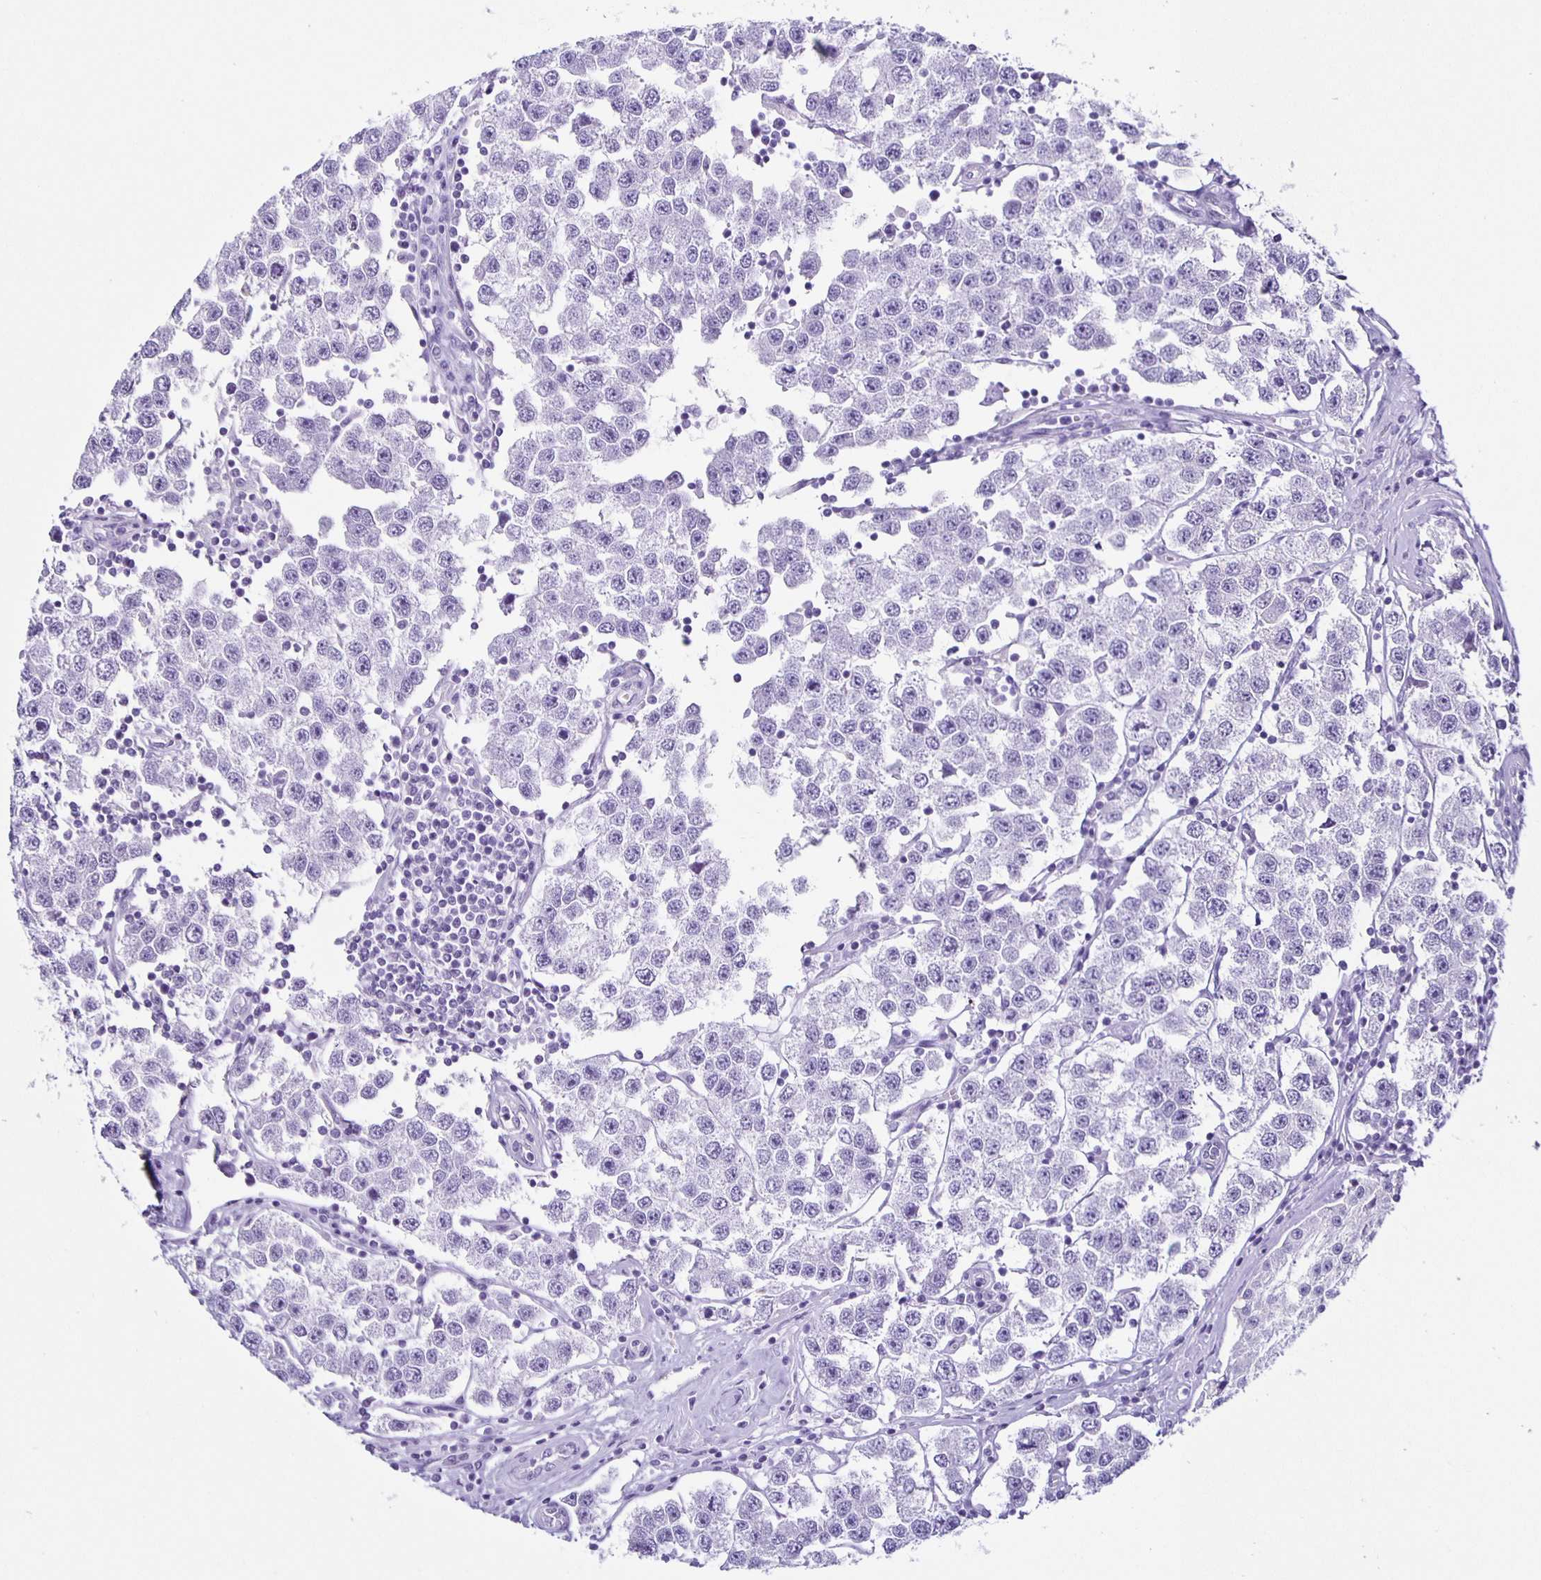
{"staining": {"intensity": "negative", "quantity": "none", "location": "none"}, "tissue": "testis cancer", "cell_type": "Tumor cells", "image_type": "cancer", "snomed": [{"axis": "morphology", "description": "Seminoma, NOS"}, {"axis": "topography", "description": "Testis"}], "caption": "IHC photomicrograph of neoplastic tissue: seminoma (testis) stained with DAB (3,3'-diaminobenzidine) exhibits no significant protein positivity in tumor cells. Brightfield microscopy of IHC stained with DAB (brown) and hematoxylin (blue), captured at high magnification.", "gene": "AQP6", "patient": {"sex": "male", "age": 34}}